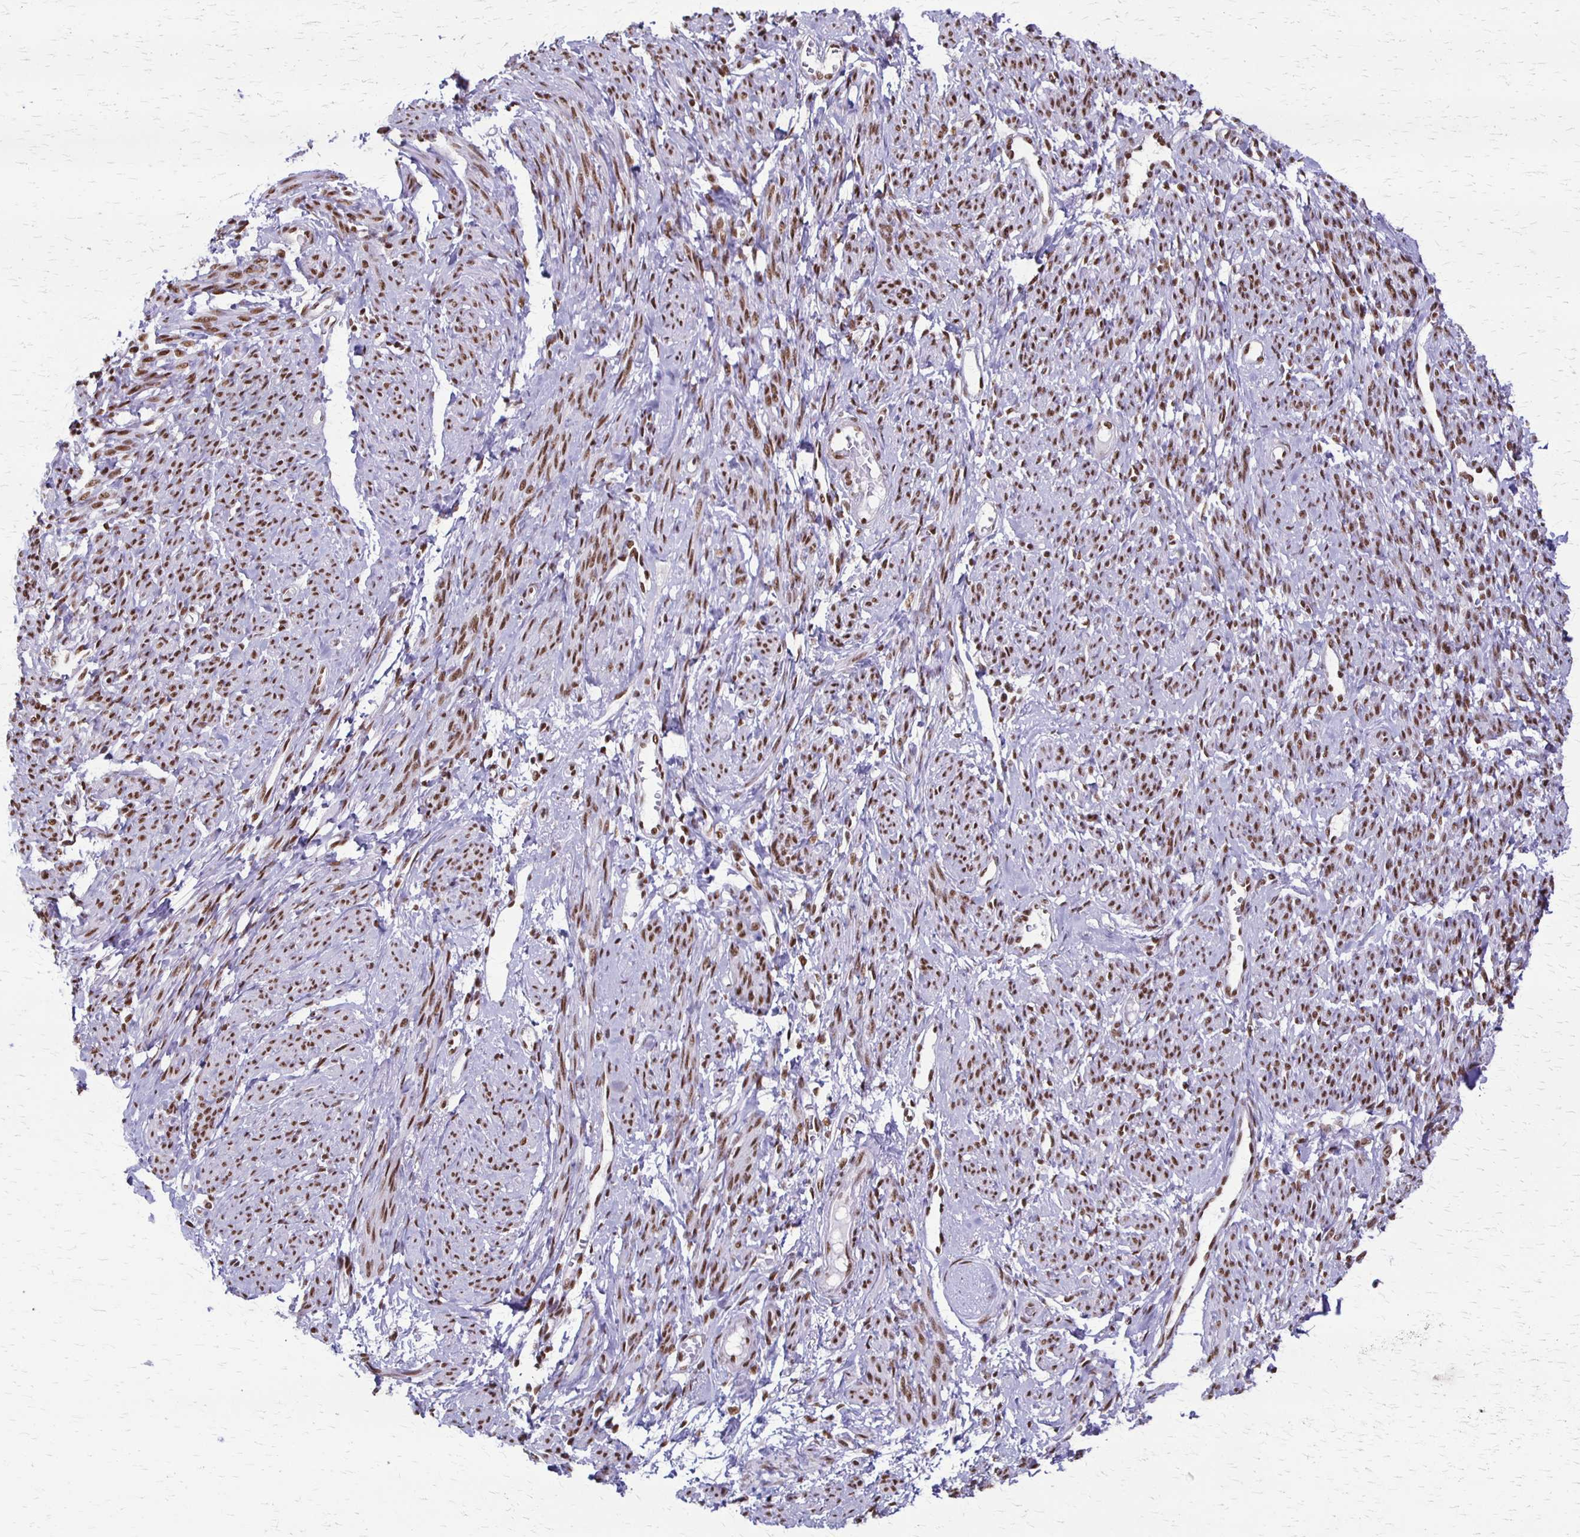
{"staining": {"intensity": "moderate", "quantity": ">75%", "location": "nuclear"}, "tissue": "smooth muscle", "cell_type": "Smooth muscle cells", "image_type": "normal", "snomed": [{"axis": "morphology", "description": "Normal tissue, NOS"}, {"axis": "topography", "description": "Smooth muscle"}], "caption": "Immunohistochemical staining of normal human smooth muscle exhibits medium levels of moderate nuclear staining in about >75% of smooth muscle cells. (IHC, brightfield microscopy, high magnification).", "gene": "XRCC6", "patient": {"sex": "female", "age": 65}}